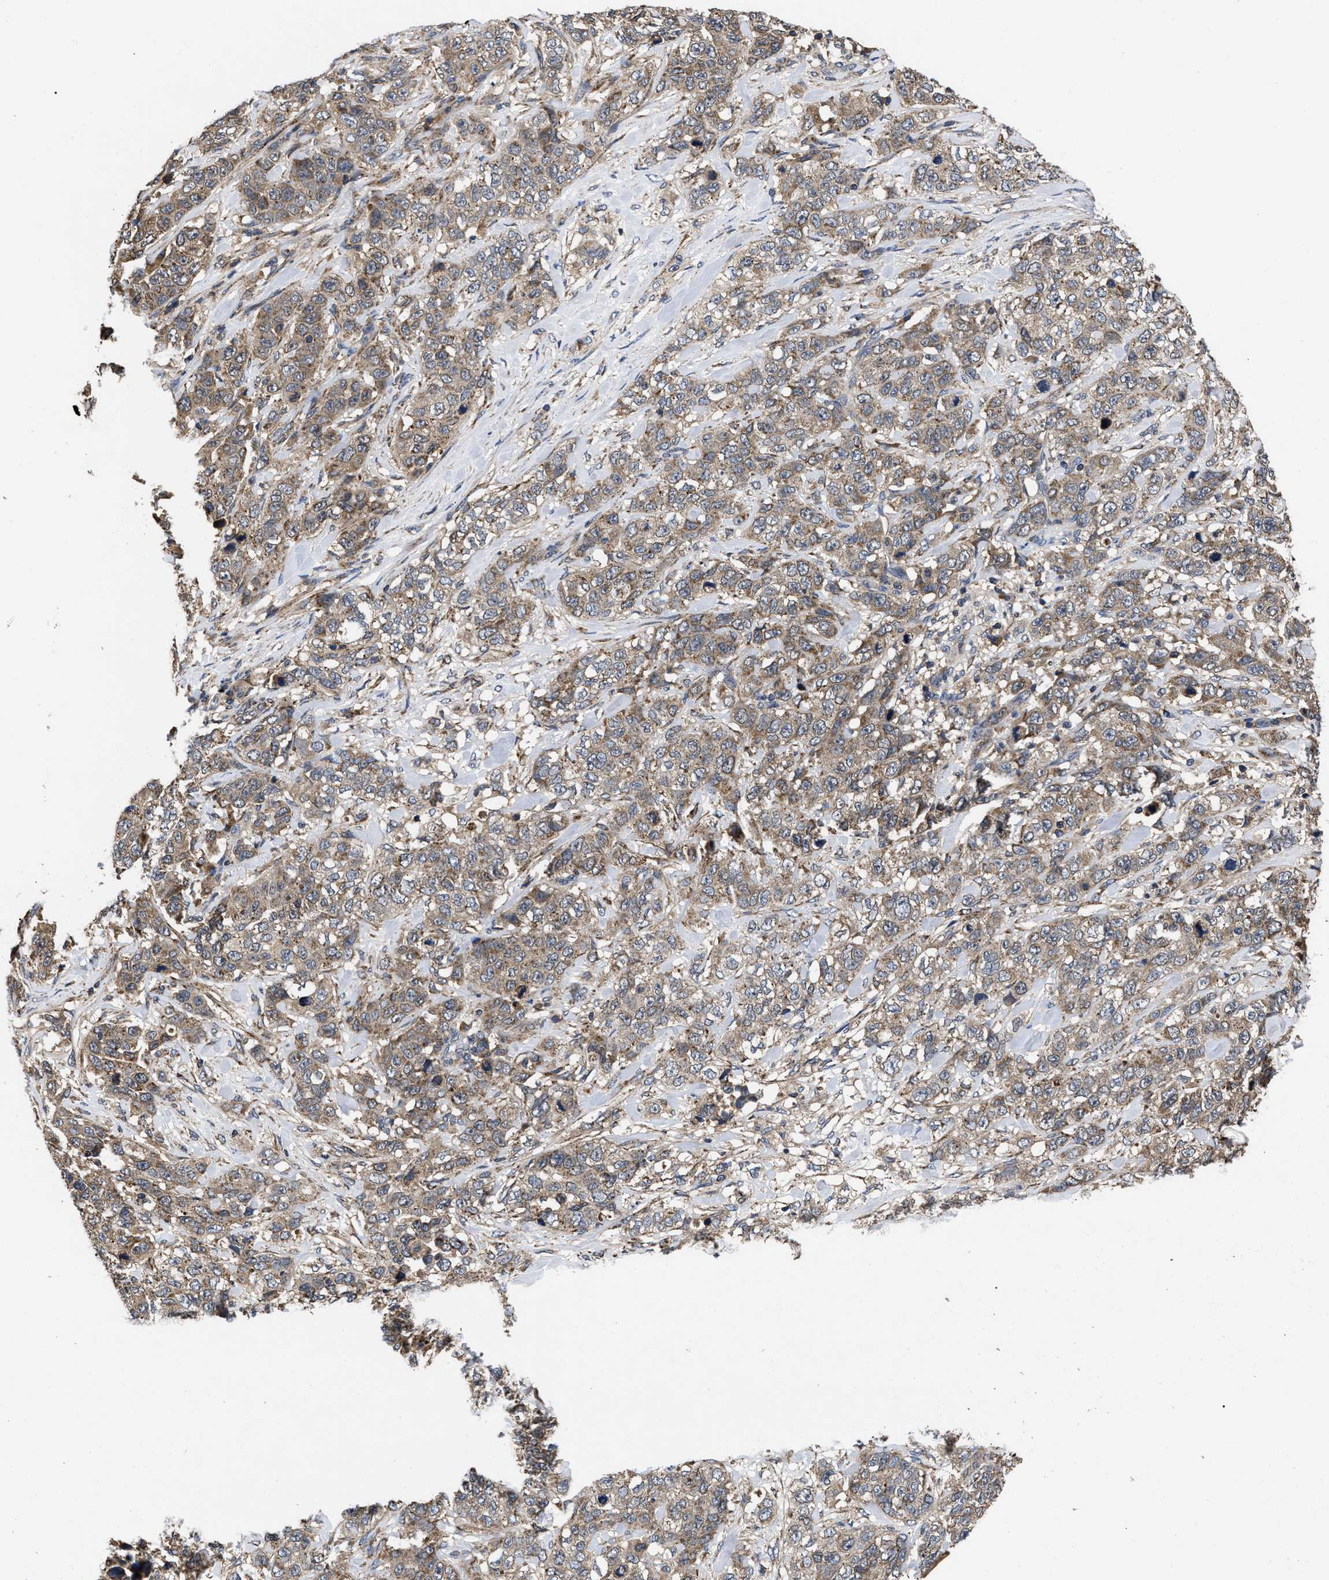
{"staining": {"intensity": "weak", "quantity": ">75%", "location": "cytoplasmic/membranous"}, "tissue": "stomach cancer", "cell_type": "Tumor cells", "image_type": "cancer", "snomed": [{"axis": "morphology", "description": "Adenocarcinoma, NOS"}, {"axis": "topography", "description": "Stomach"}], "caption": "This image displays stomach cancer stained with immunohistochemistry to label a protein in brown. The cytoplasmic/membranous of tumor cells show weak positivity for the protein. Nuclei are counter-stained blue.", "gene": "LRRC3", "patient": {"sex": "male", "age": 48}}